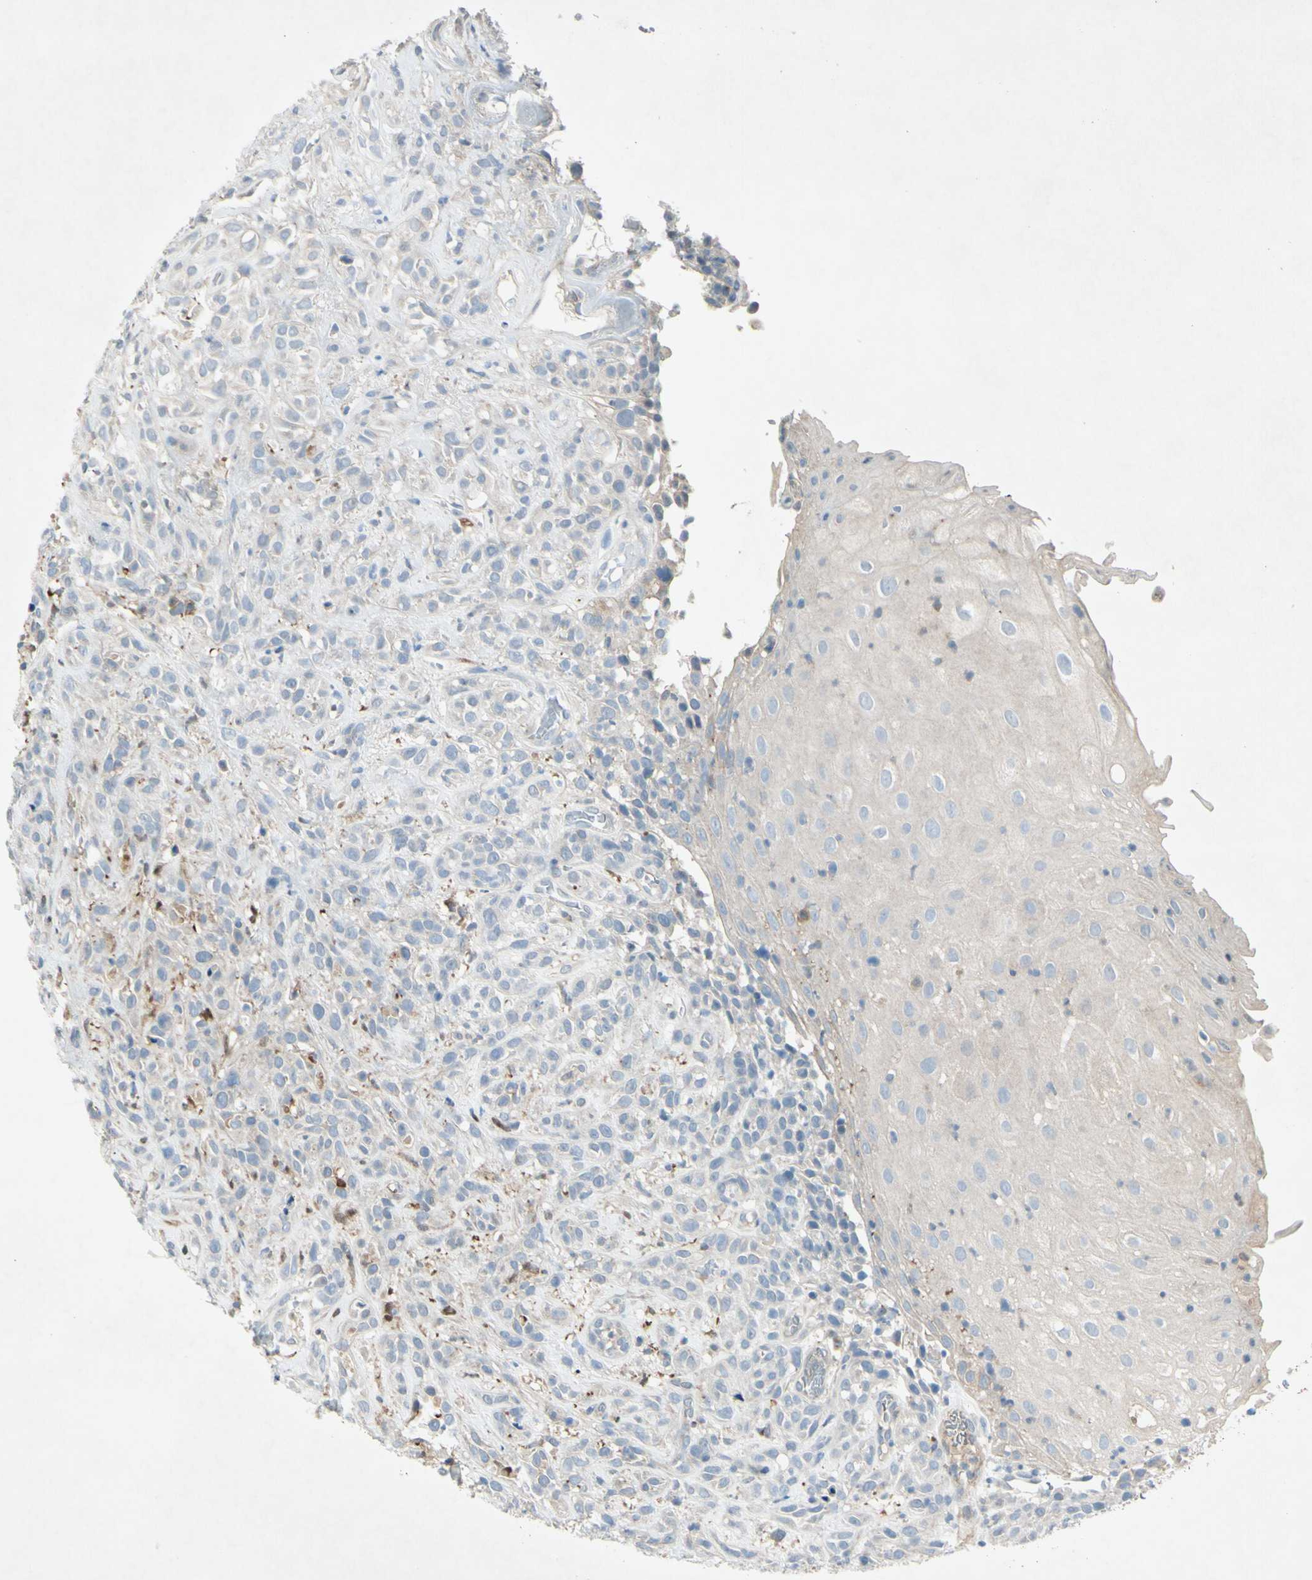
{"staining": {"intensity": "weak", "quantity": "<25%", "location": "cytoplasmic/membranous"}, "tissue": "head and neck cancer", "cell_type": "Tumor cells", "image_type": "cancer", "snomed": [{"axis": "morphology", "description": "Normal tissue, NOS"}, {"axis": "morphology", "description": "Squamous cell carcinoma, NOS"}, {"axis": "topography", "description": "Cartilage tissue"}, {"axis": "topography", "description": "Head-Neck"}], "caption": "This is an immunohistochemistry image of human head and neck cancer (squamous cell carcinoma). There is no positivity in tumor cells.", "gene": "C1orf159", "patient": {"sex": "male", "age": 62}}